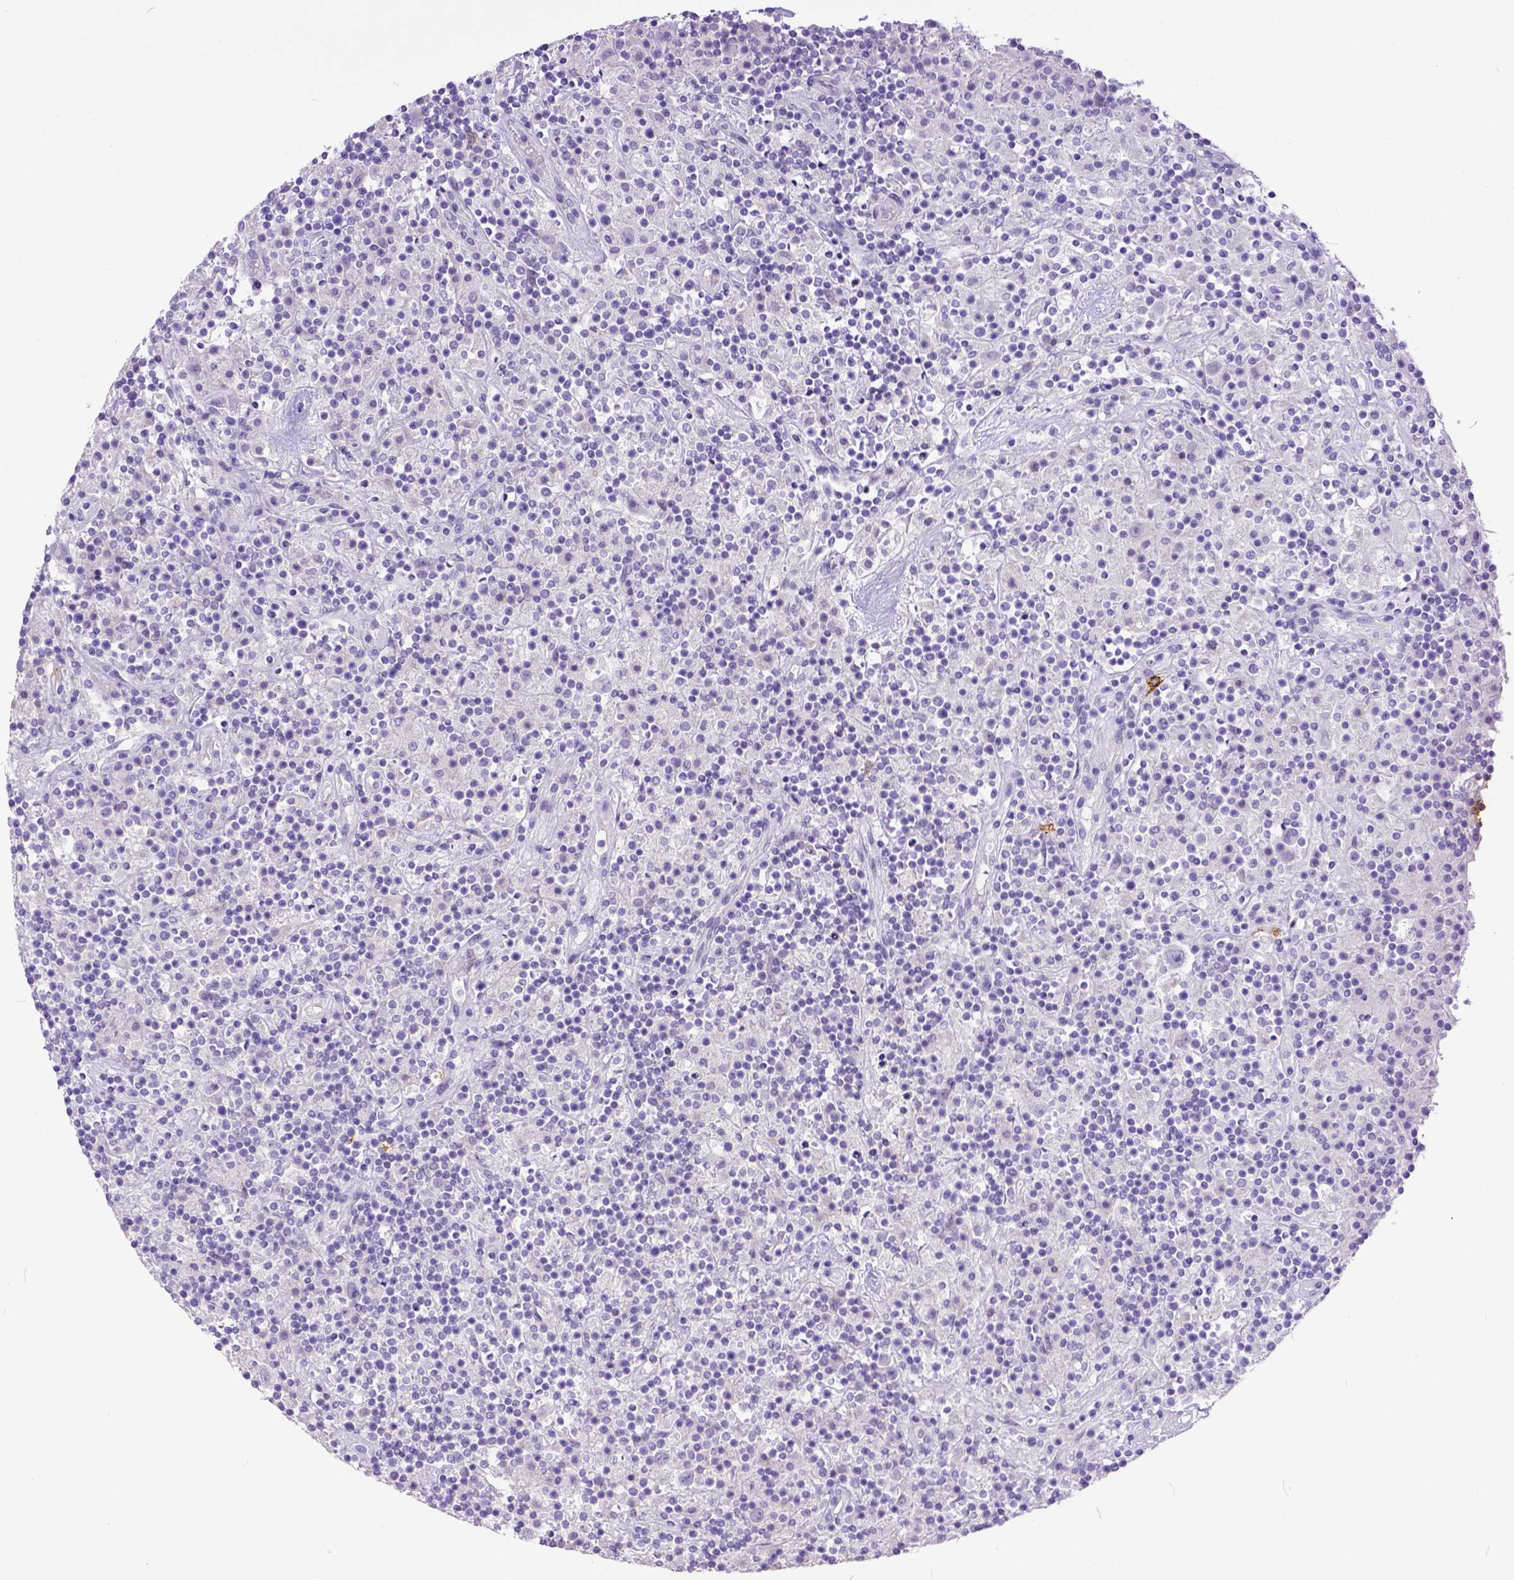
{"staining": {"intensity": "negative", "quantity": "none", "location": "none"}, "tissue": "lymphoma", "cell_type": "Tumor cells", "image_type": "cancer", "snomed": [{"axis": "morphology", "description": "Hodgkin's disease, NOS"}, {"axis": "topography", "description": "Lymph node"}], "caption": "The image displays no significant expression in tumor cells of Hodgkin's disease.", "gene": "KIT", "patient": {"sex": "male", "age": 70}}